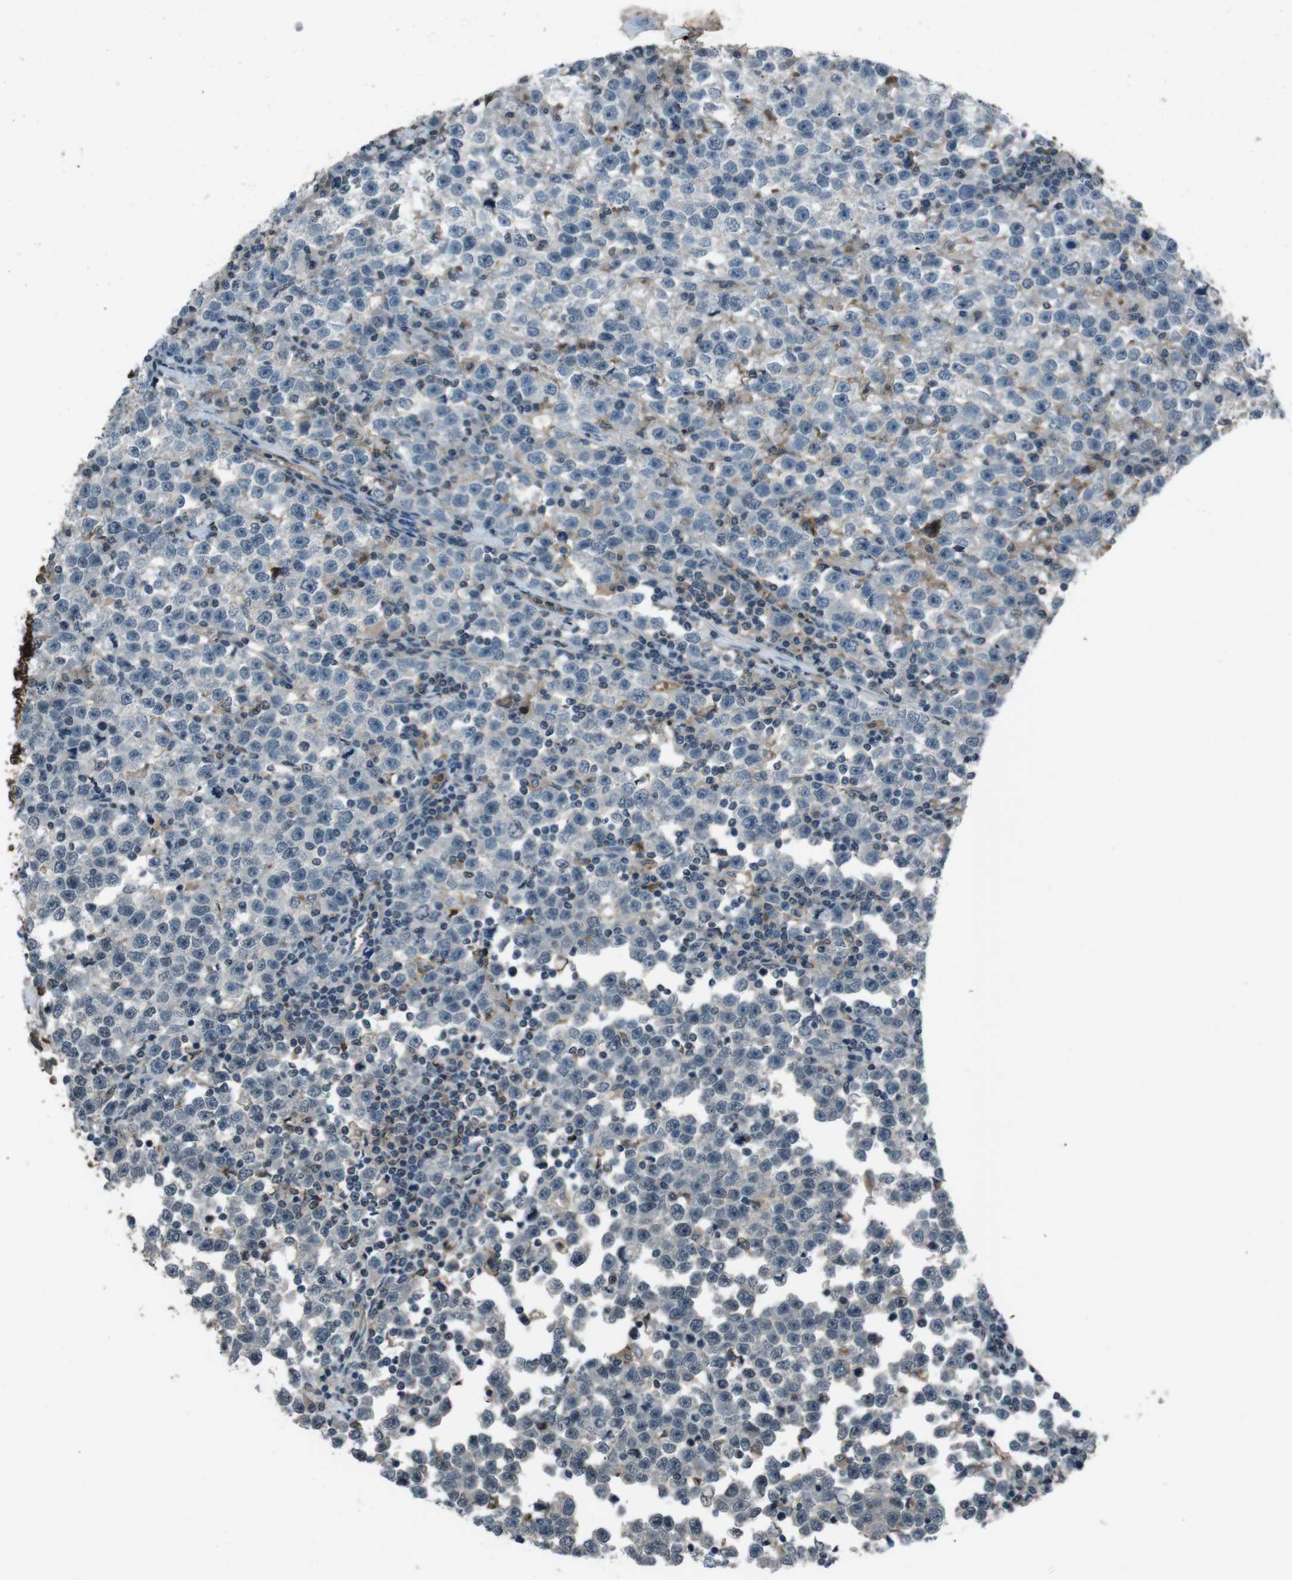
{"staining": {"intensity": "negative", "quantity": "none", "location": "none"}, "tissue": "testis cancer", "cell_type": "Tumor cells", "image_type": "cancer", "snomed": [{"axis": "morphology", "description": "Seminoma, NOS"}, {"axis": "topography", "description": "Testis"}], "caption": "This photomicrograph is of testis seminoma stained with immunohistochemistry (IHC) to label a protein in brown with the nuclei are counter-stained blue. There is no positivity in tumor cells. (Immunohistochemistry, brightfield microscopy, high magnification).", "gene": "UGT1A6", "patient": {"sex": "male", "age": 43}}